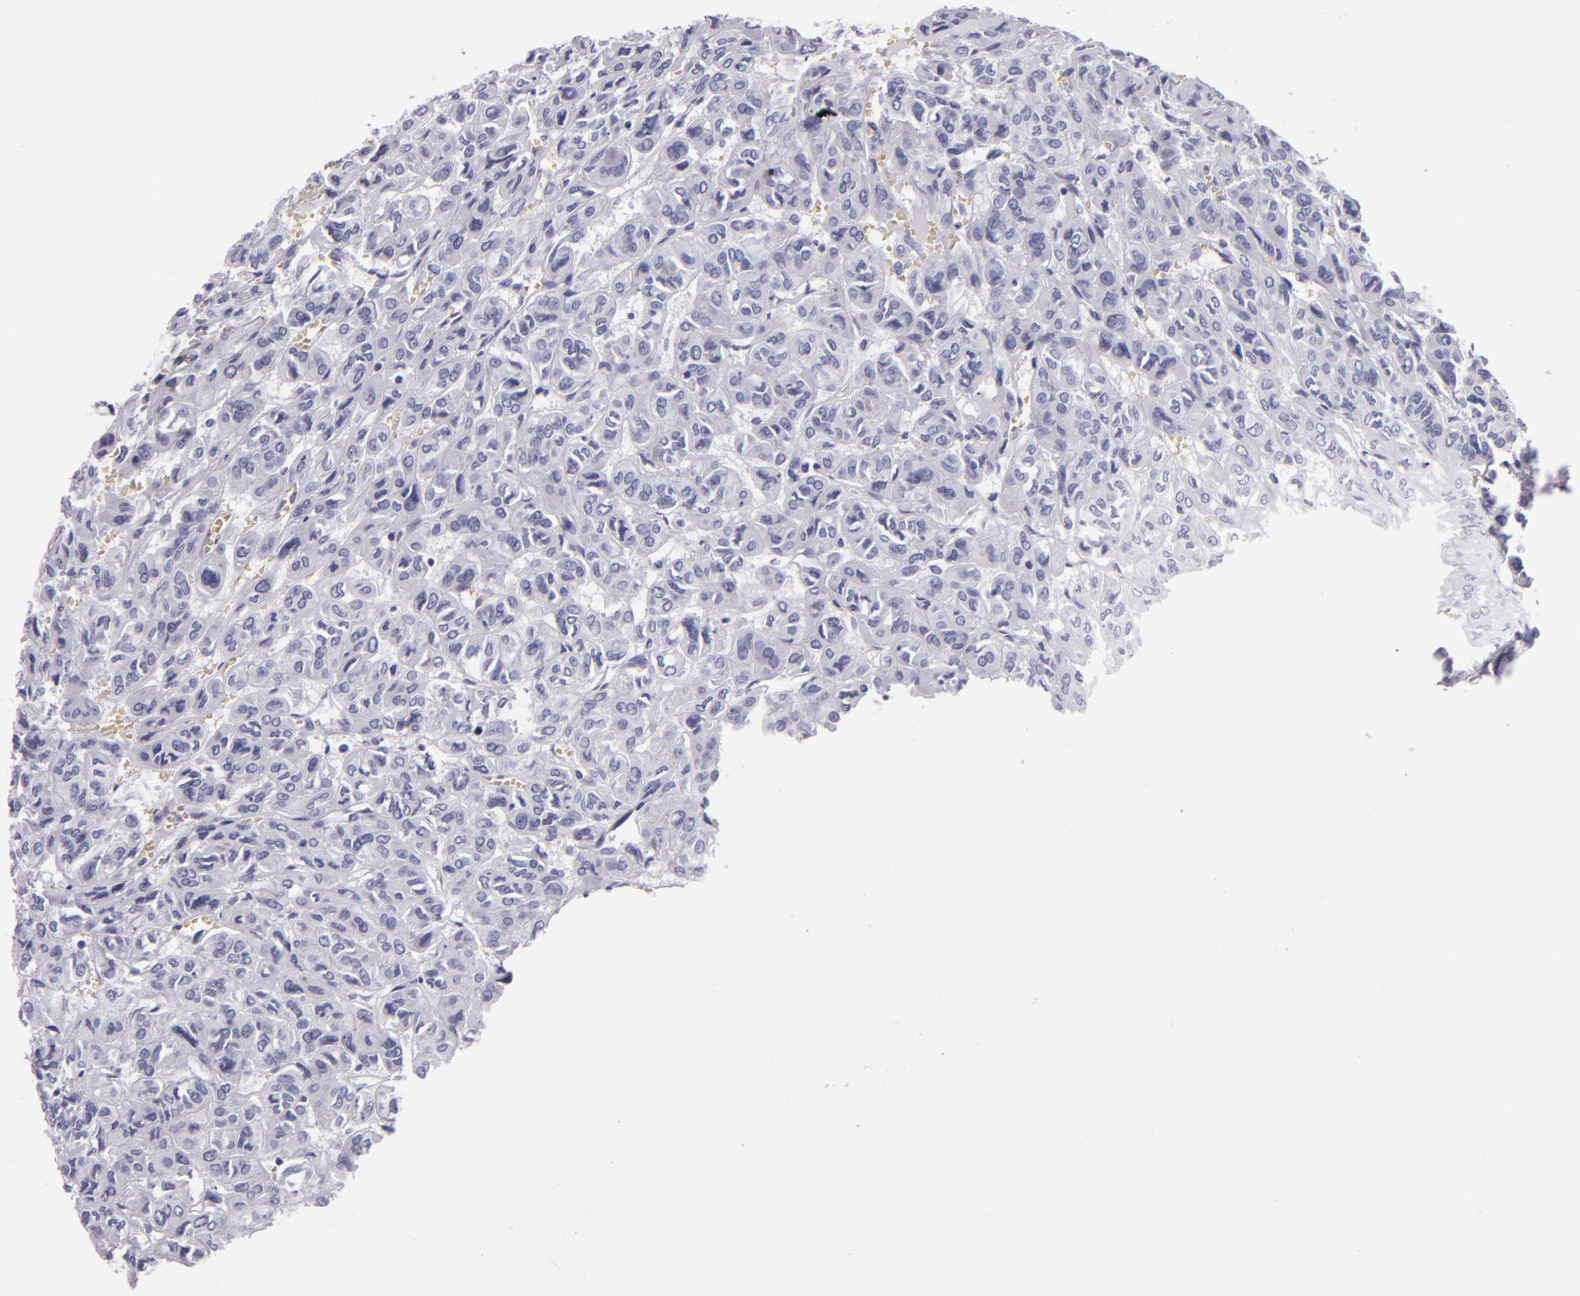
{"staining": {"intensity": "negative", "quantity": "none", "location": "none"}, "tissue": "thyroid cancer", "cell_type": "Tumor cells", "image_type": "cancer", "snomed": [{"axis": "morphology", "description": "Follicular adenoma carcinoma, NOS"}, {"axis": "topography", "description": "Thyroid gland"}], "caption": "Protein analysis of thyroid cancer reveals no significant staining in tumor cells.", "gene": "CR2", "patient": {"sex": "female", "age": 71}}